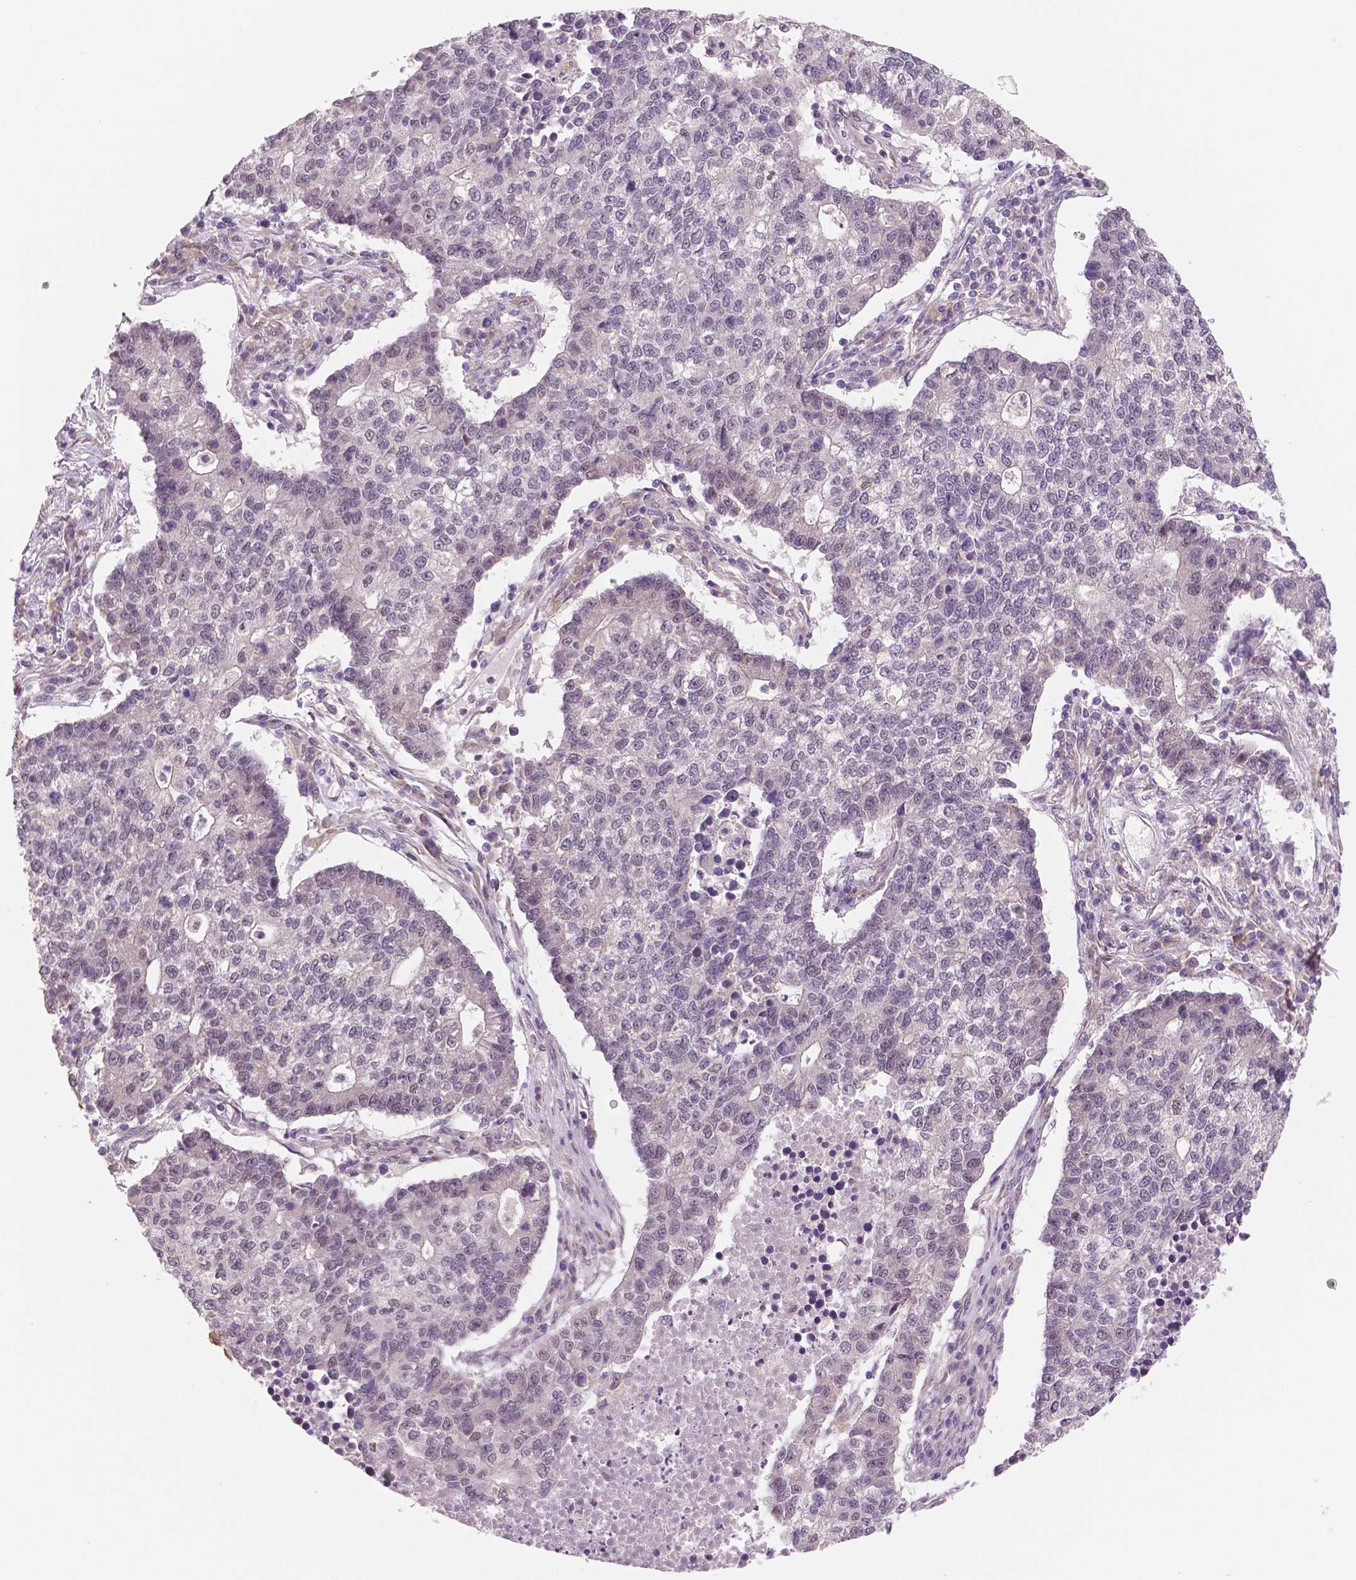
{"staining": {"intensity": "negative", "quantity": "none", "location": "none"}, "tissue": "lung cancer", "cell_type": "Tumor cells", "image_type": "cancer", "snomed": [{"axis": "morphology", "description": "Adenocarcinoma, NOS"}, {"axis": "topography", "description": "Lung"}], "caption": "Tumor cells are negative for protein expression in human lung adenocarcinoma.", "gene": "STAT3", "patient": {"sex": "male", "age": 57}}